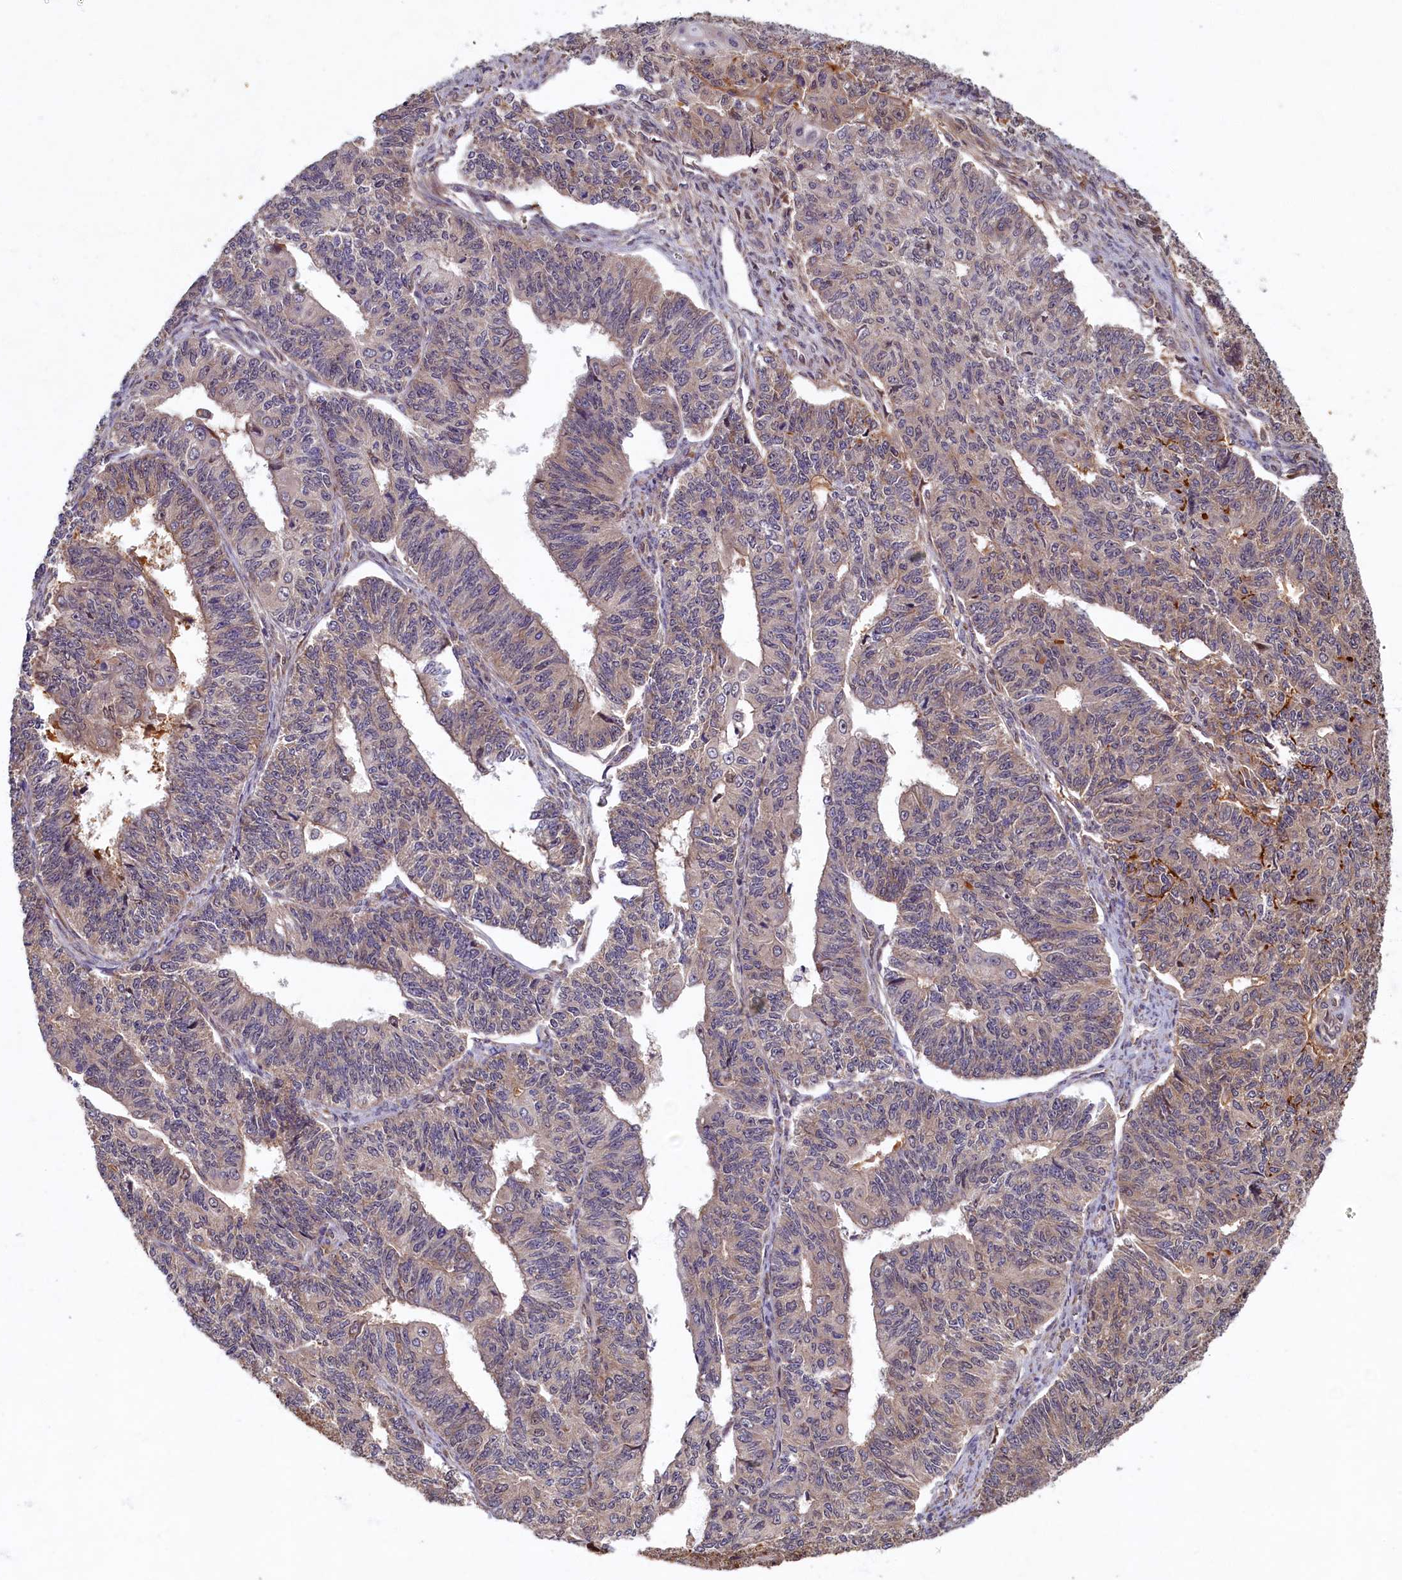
{"staining": {"intensity": "weak", "quantity": "<25%", "location": "cytoplasmic/membranous"}, "tissue": "endometrial cancer", "cell_type": "Tumor cells", "image_type": "cancer", "snomed": [{"axis": "morphology", "description": "Adenocarcinoma, NOS"}, {"axis": "topography", "description": "Endometrium"}], "caption": "Immunohistochemistry (IHC) image of endometrial cancer stained for a protein (brown), which shows no expression in tumor cells.", "gene": "LCMT2", "patient": {"sex": "female", "age": 32}}